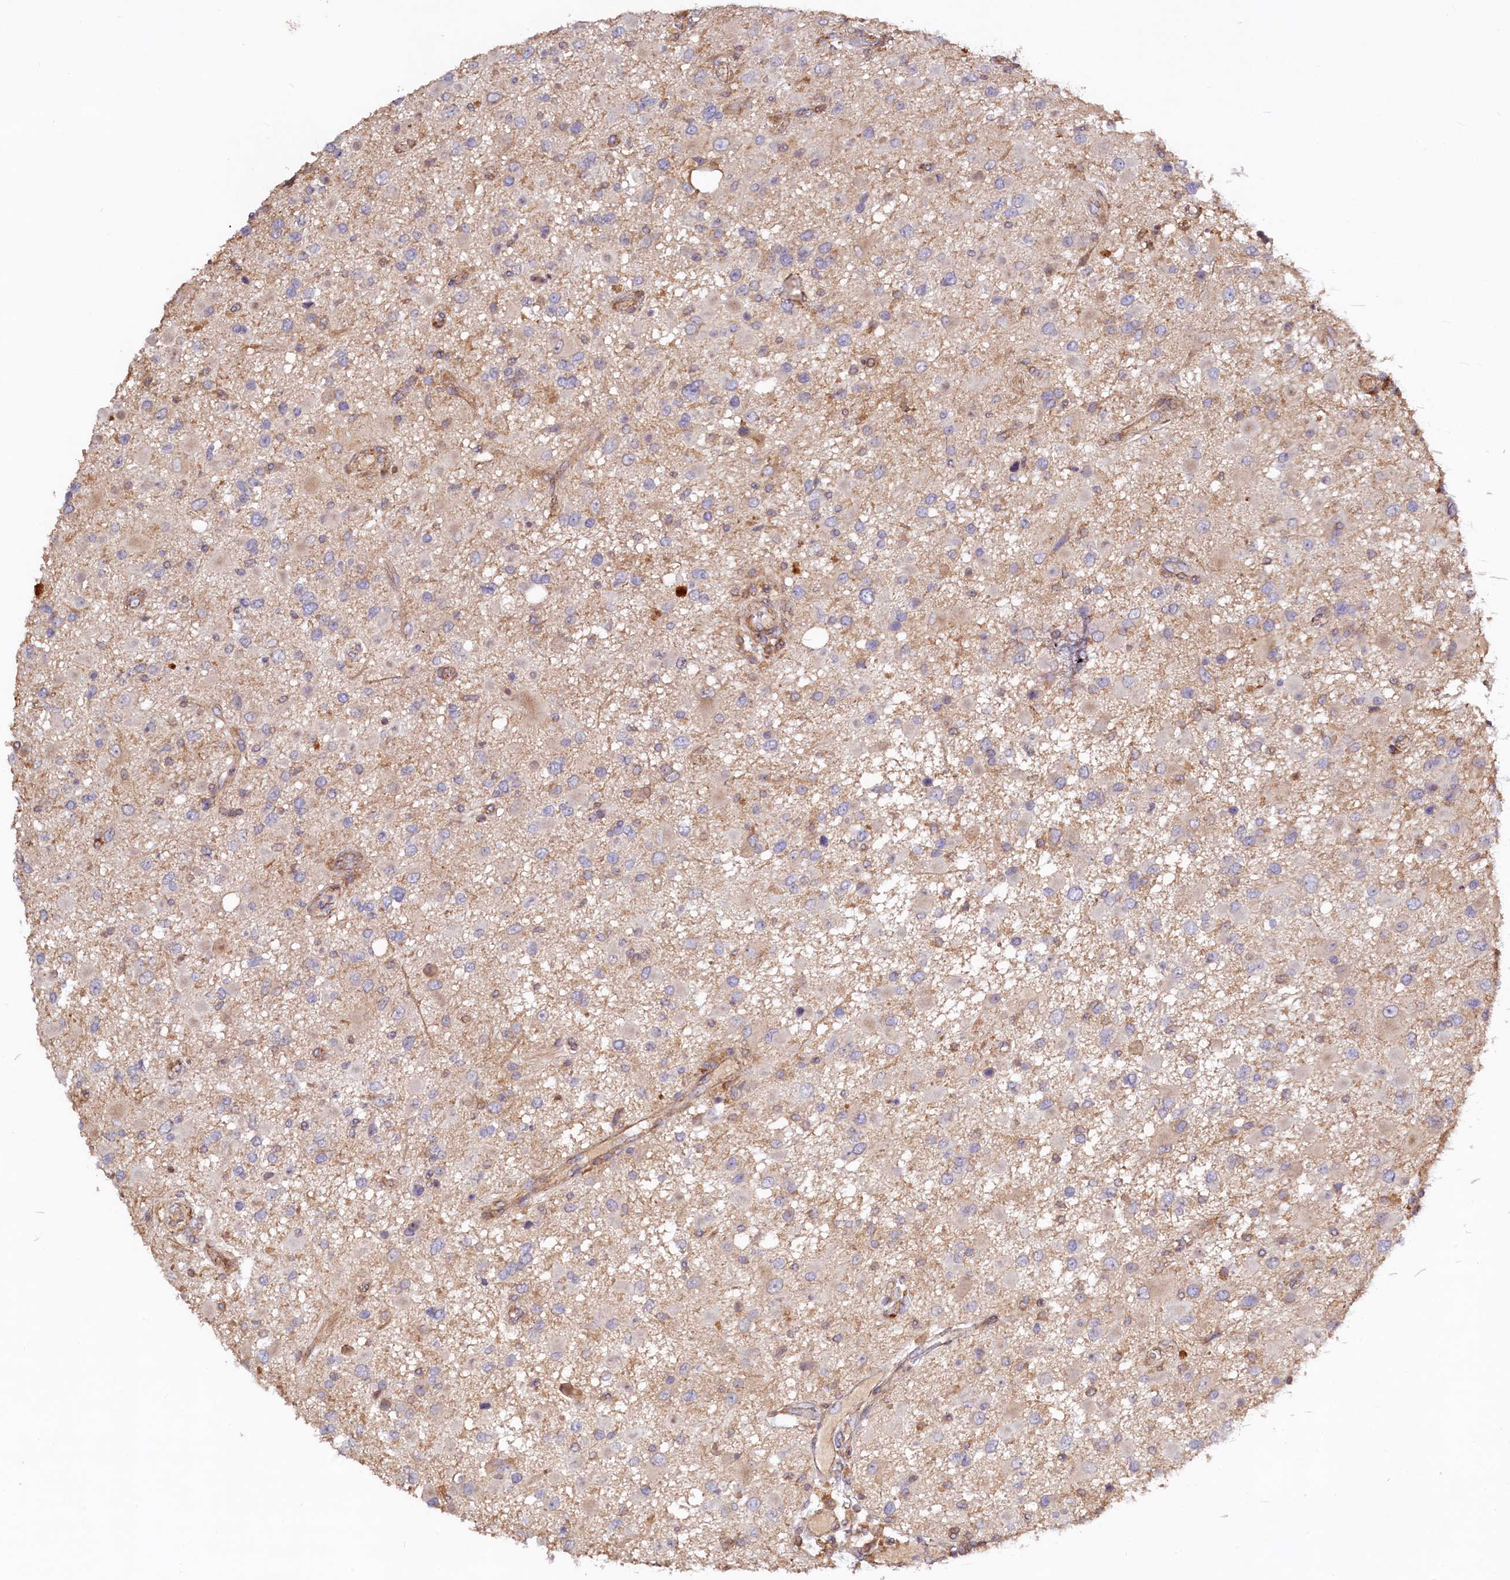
{"staining": {"intensity": "weak", "quantity": "<25%", "location": "cytoplasmic/membranous"}, "tissue": "glioma", "cell_type": "Tumor cells", "image_type": "cancer", "snomed": [{"axis": "morphology", "description": "Glioma, malignant, High grade"}, {"axis": "topography", "description": "Brain"}], "caption": "Immunohistochemistry histopathology image of neoplastic tissue: glioma stained with DAB (3,3'-diaminobenzidine) displays no significant protein positivity in tumor cells.", "gene": "KLHDC4", "patient": {"sex": "male", "age": 53}}